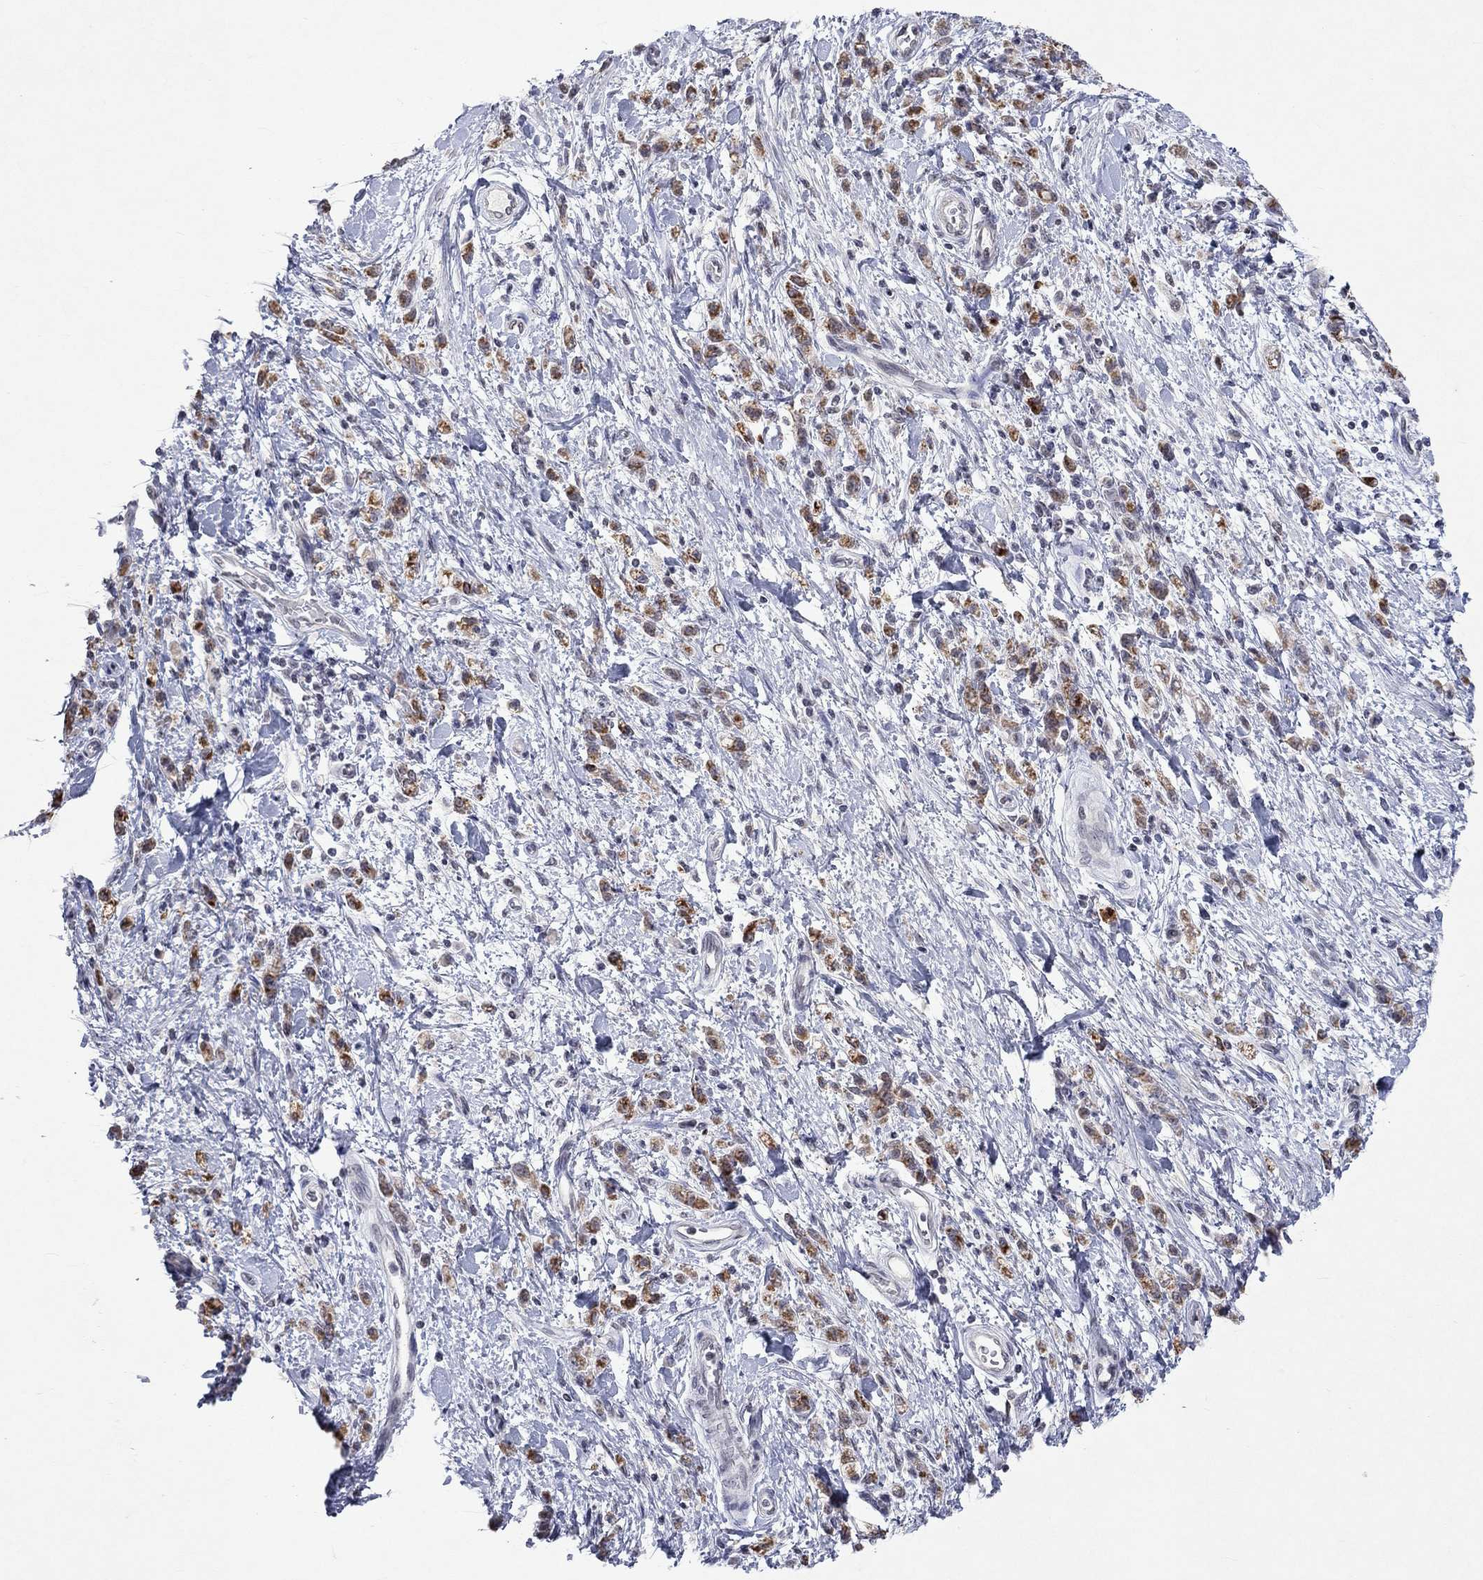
{"staining": {"intensity": "moderate", "quantity": "25%-75%", "location": "cytoplasmic/membranous"}, "tissue": "stomach cancer", "cell_type": "Tumor cells", "image_type": "cancer", "snomed": [{"axis": "morphology", "description": "Adenocarcinoma, NOS"}, {"axis": "topography", "description": "Stomach"}], "caption": "Tumor cells demonstrate medium levels of moderate cytoplasmic/membranous positivity in approximately 25%-75% of cells in human stomach cancer (adenocarcinoma).", "gene": "TMEM143", "patient": {"sex": "male", "age": 77}}